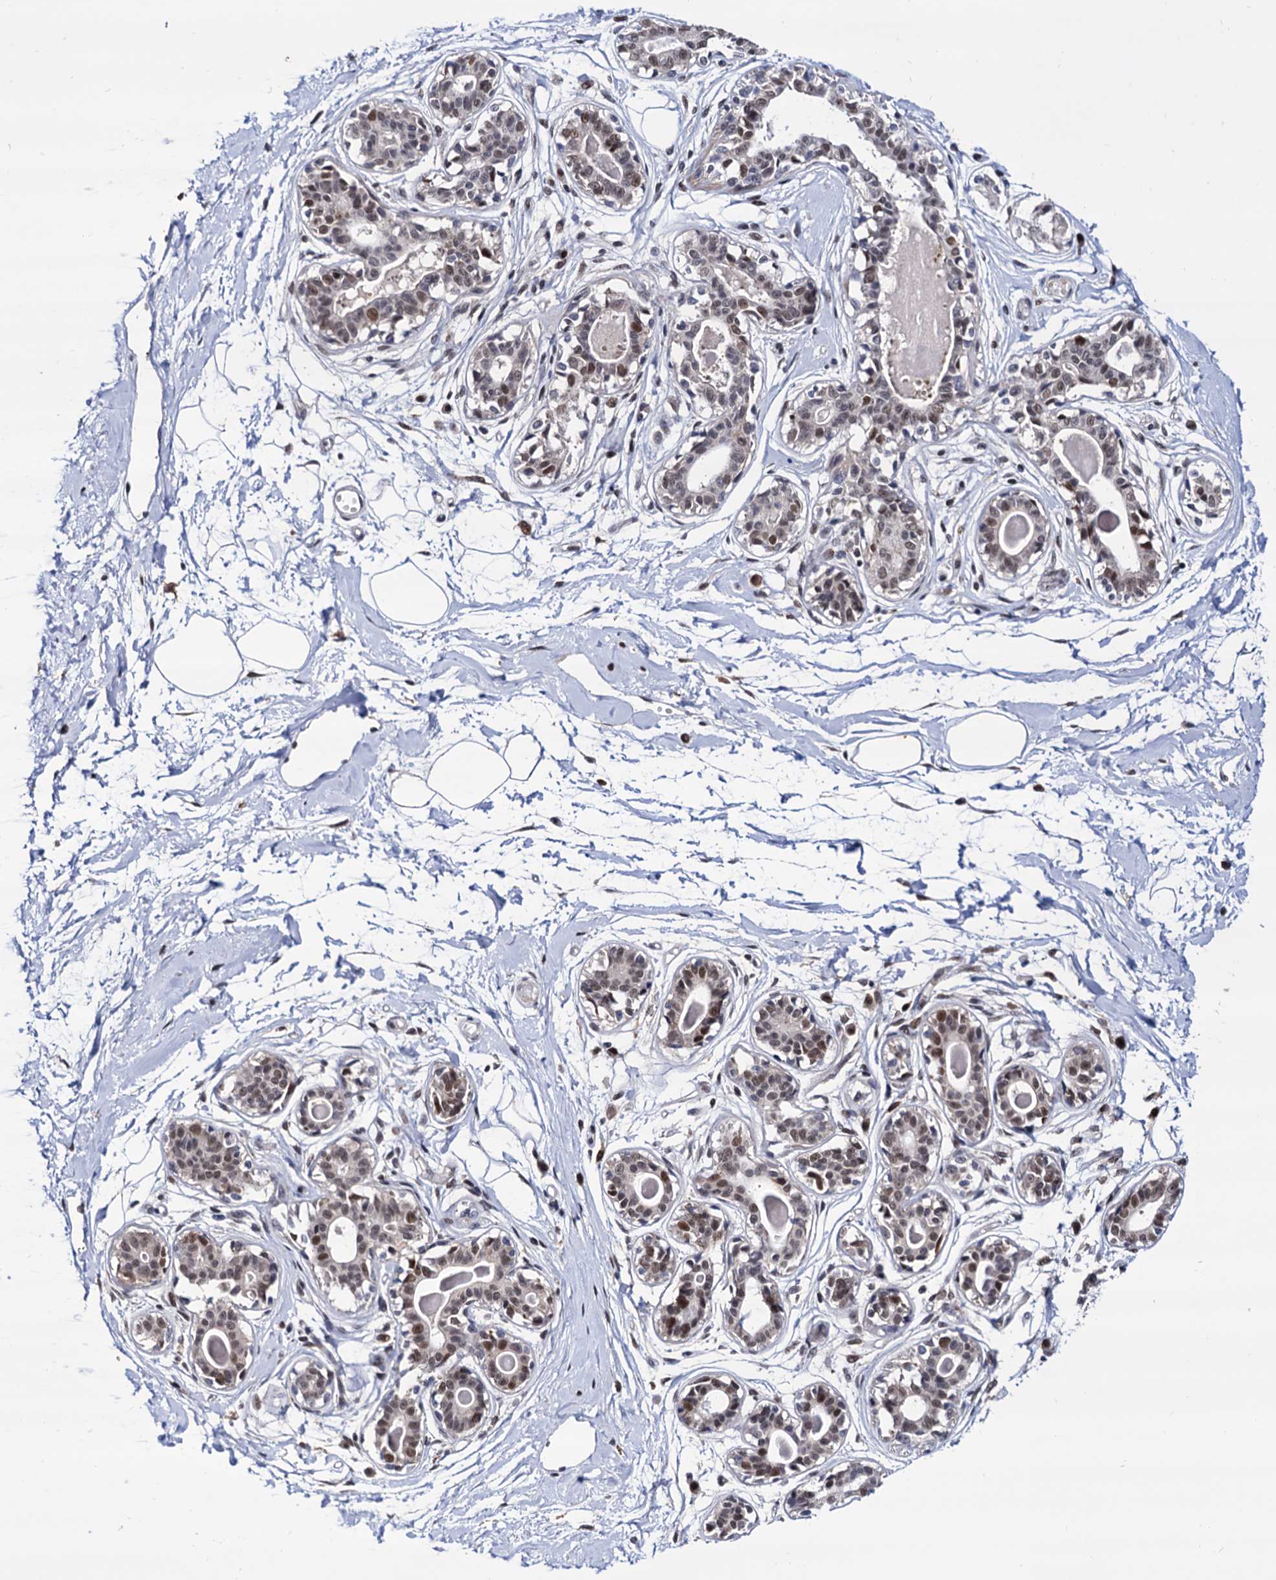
{"staining": {"intensity": "negative", "quantity": "none", "location": "none"}, "tissue": "breast", "cell_type": "Adipocytes", "image_type": "normal", "snomed": [{"axis": "morphology", "description": "Normal tissue, NOS"}, {"axis": "topography", "description": "Breast"}], "caption": "DAB (3,3'-diaminobenzidine) immunohistochemical staining of benign human breast demonstrates no significant staining in adipocytes.", "gene": "RNASEH2B", "patient": {"sex": "female", "age": 45}}